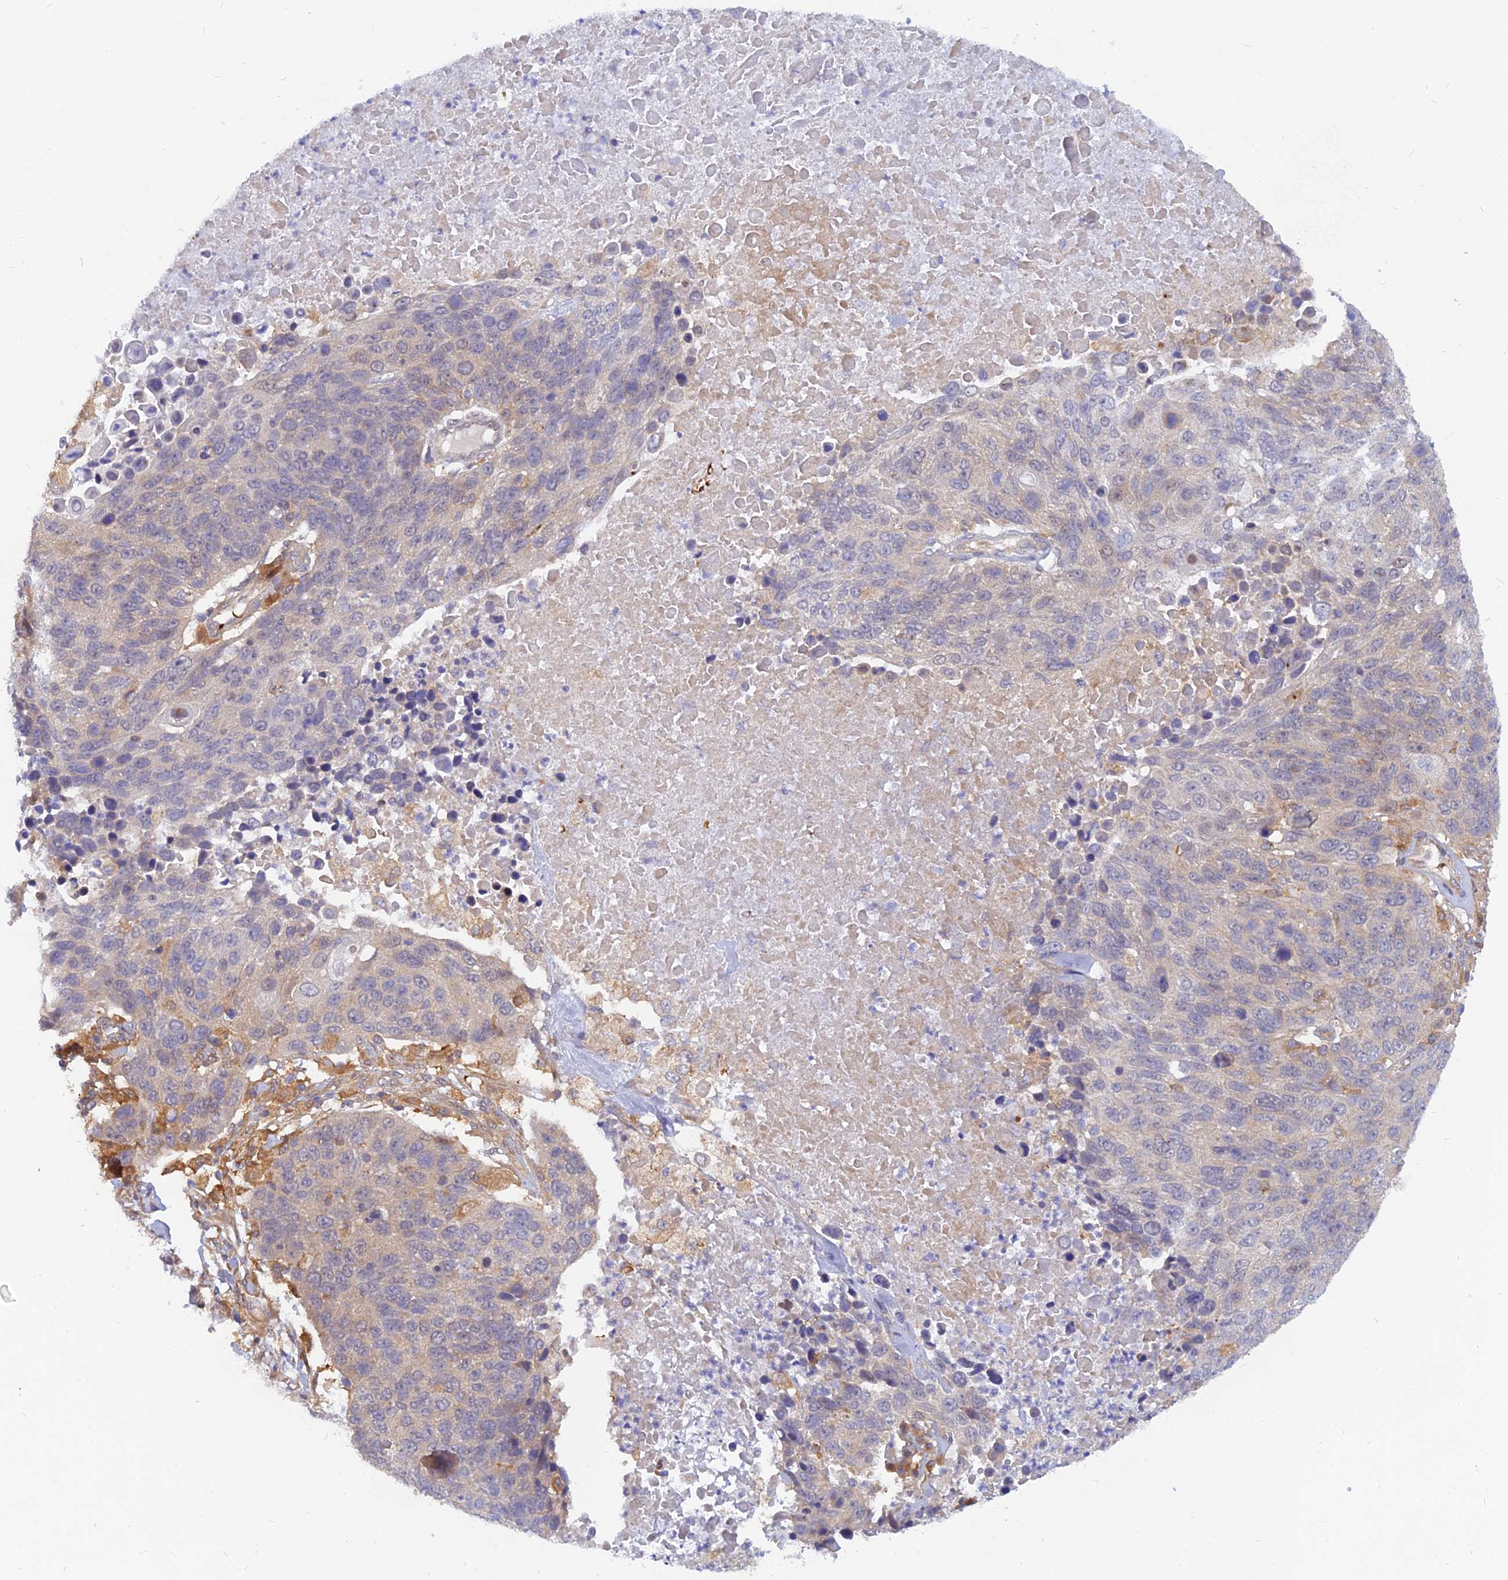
{"staining": {"intensity": "weak", "quantity": "<25%", "location": "cytoplasmic/membranous"}, "tissue": "lung cancer", "cell_type": "Tumor cells", "image_type": "cancer", "snomed": [{"axis": "morphology", "description": "Normal tissue, NOS"}, {"axis": "morphology", "description": "Squamous cell carcinoma, NOS"}, {"axis": "topography", "description": "Lymph node"}, {"axis": "topography", "description": "Lung"}], "caption": "This is a histopathology image of IHC staining of lung squamous cell carcinoma, which shows no positivity in tumor cells.", "gene": "ARL2BP", "patient": {"sex": "male", "age": 66}}